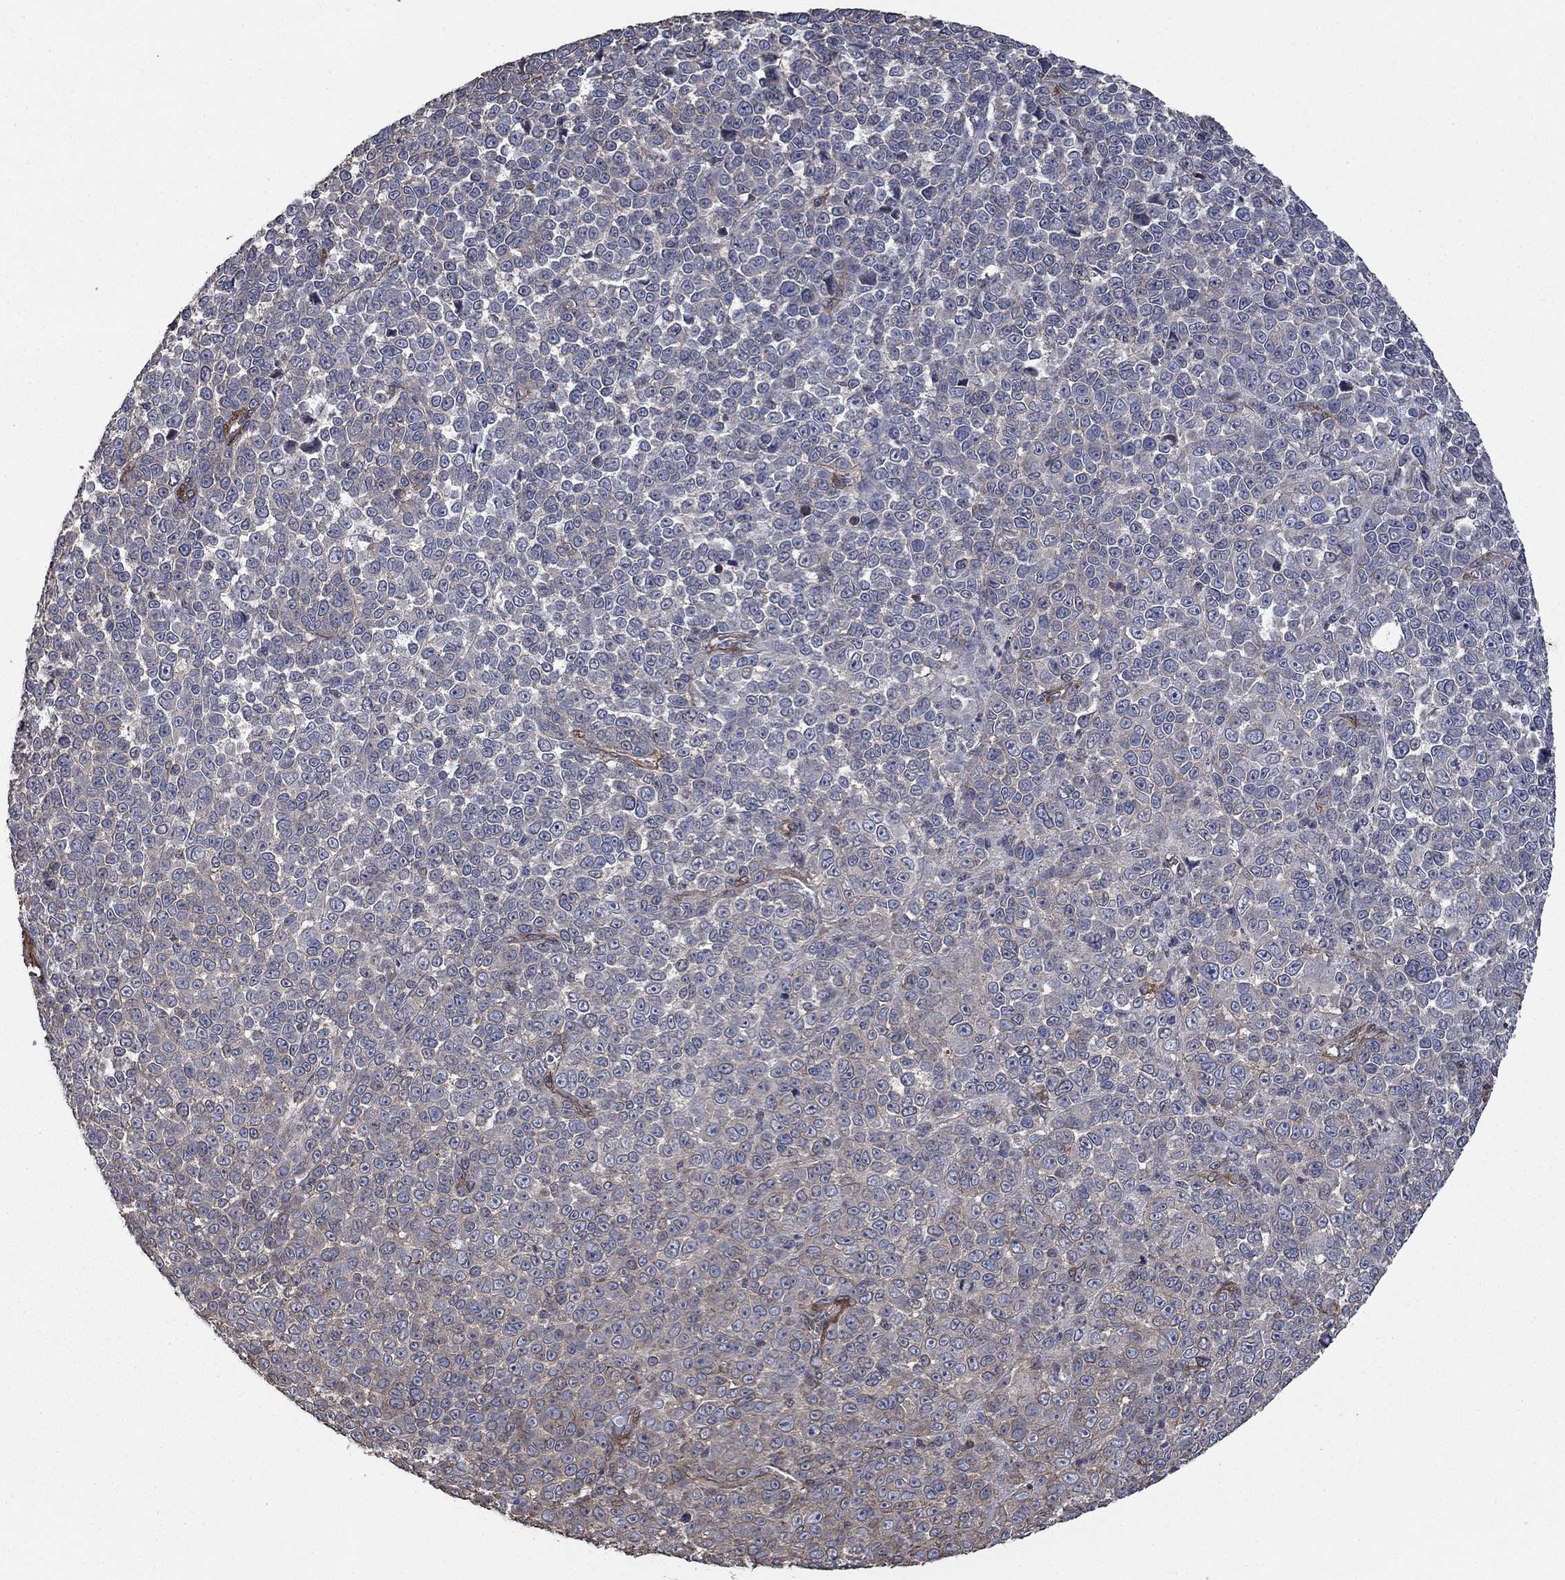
{"staining": {"intensity": "negative", "quantity": "none", "location": "none"}, "tissue": "melanoma", "cell_type": "Tumor cells", "image_type": "cancer", "snomed": [{"axis": "morphology", "description": "Malignant melanoma, NOS"}, {"axis": "topography", "description": "Skin"}], "caption": "Immunohistochemical staining of malignant melanoma demonstrates no significant staining in tumor cells.", "gene": "PDE3A", "patient": {"sex": "female", "age": 95}}